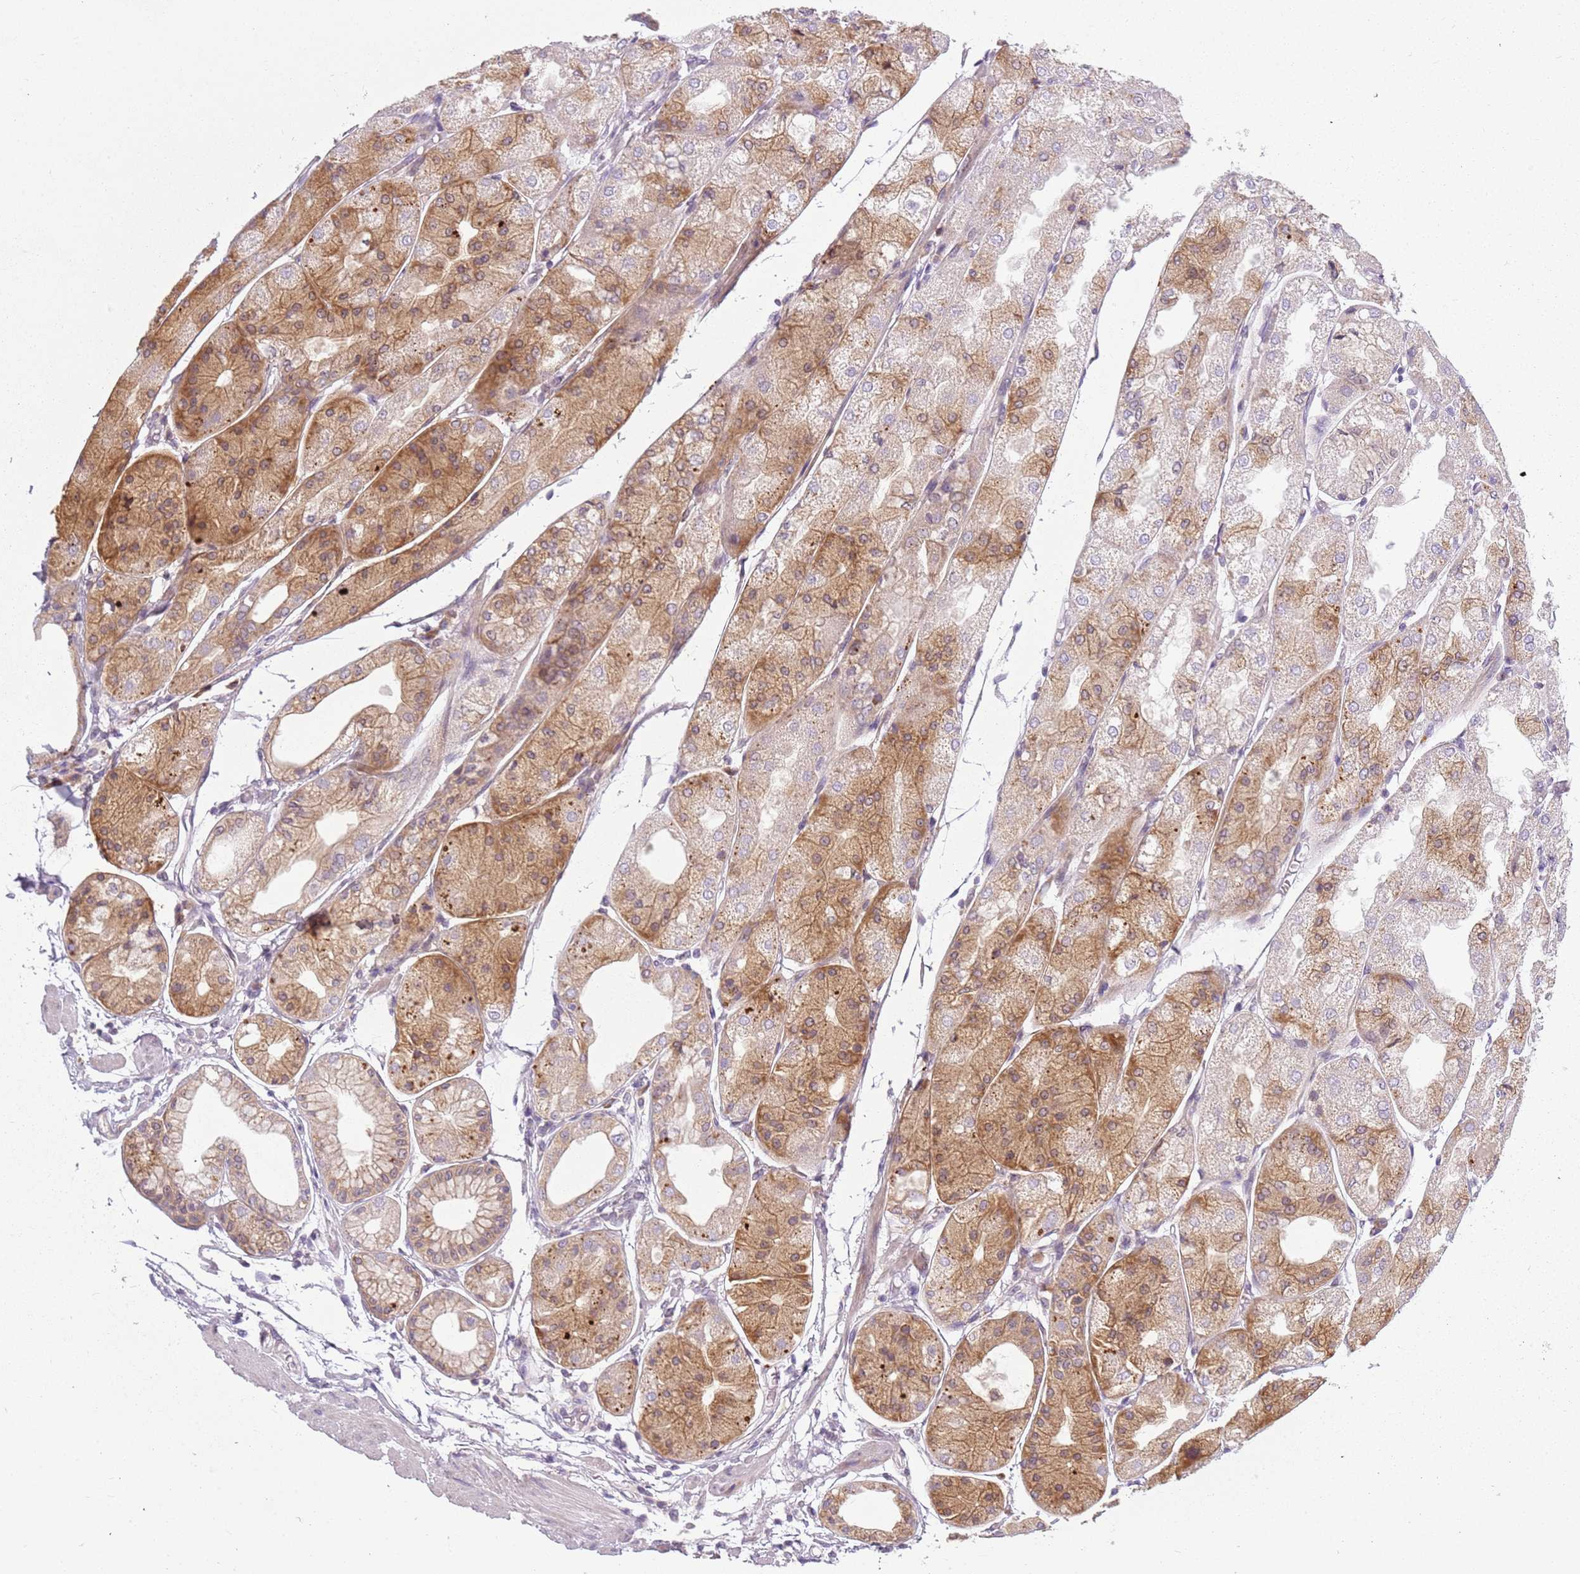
{"staining": {"intensity": "strong", "quantity": "25%-75%", "location": "cytoplasmic/membranous"}, "tissue": "stomach", "cell_type": "Glandular cells", "image_type": "normal", "snomed": [{"axis": "morphology", "description": "Normal tissue, NOS"}, {"axis": "topography", "description": "Stomach, upper"}], "caption": "A high amount of strong cytoplasmic/membranous positivity is identified in about 25%-75% of glandular cells in normal stomach.", "gene": "RPS28", "patient": {"sex": "male", "age": 72}}